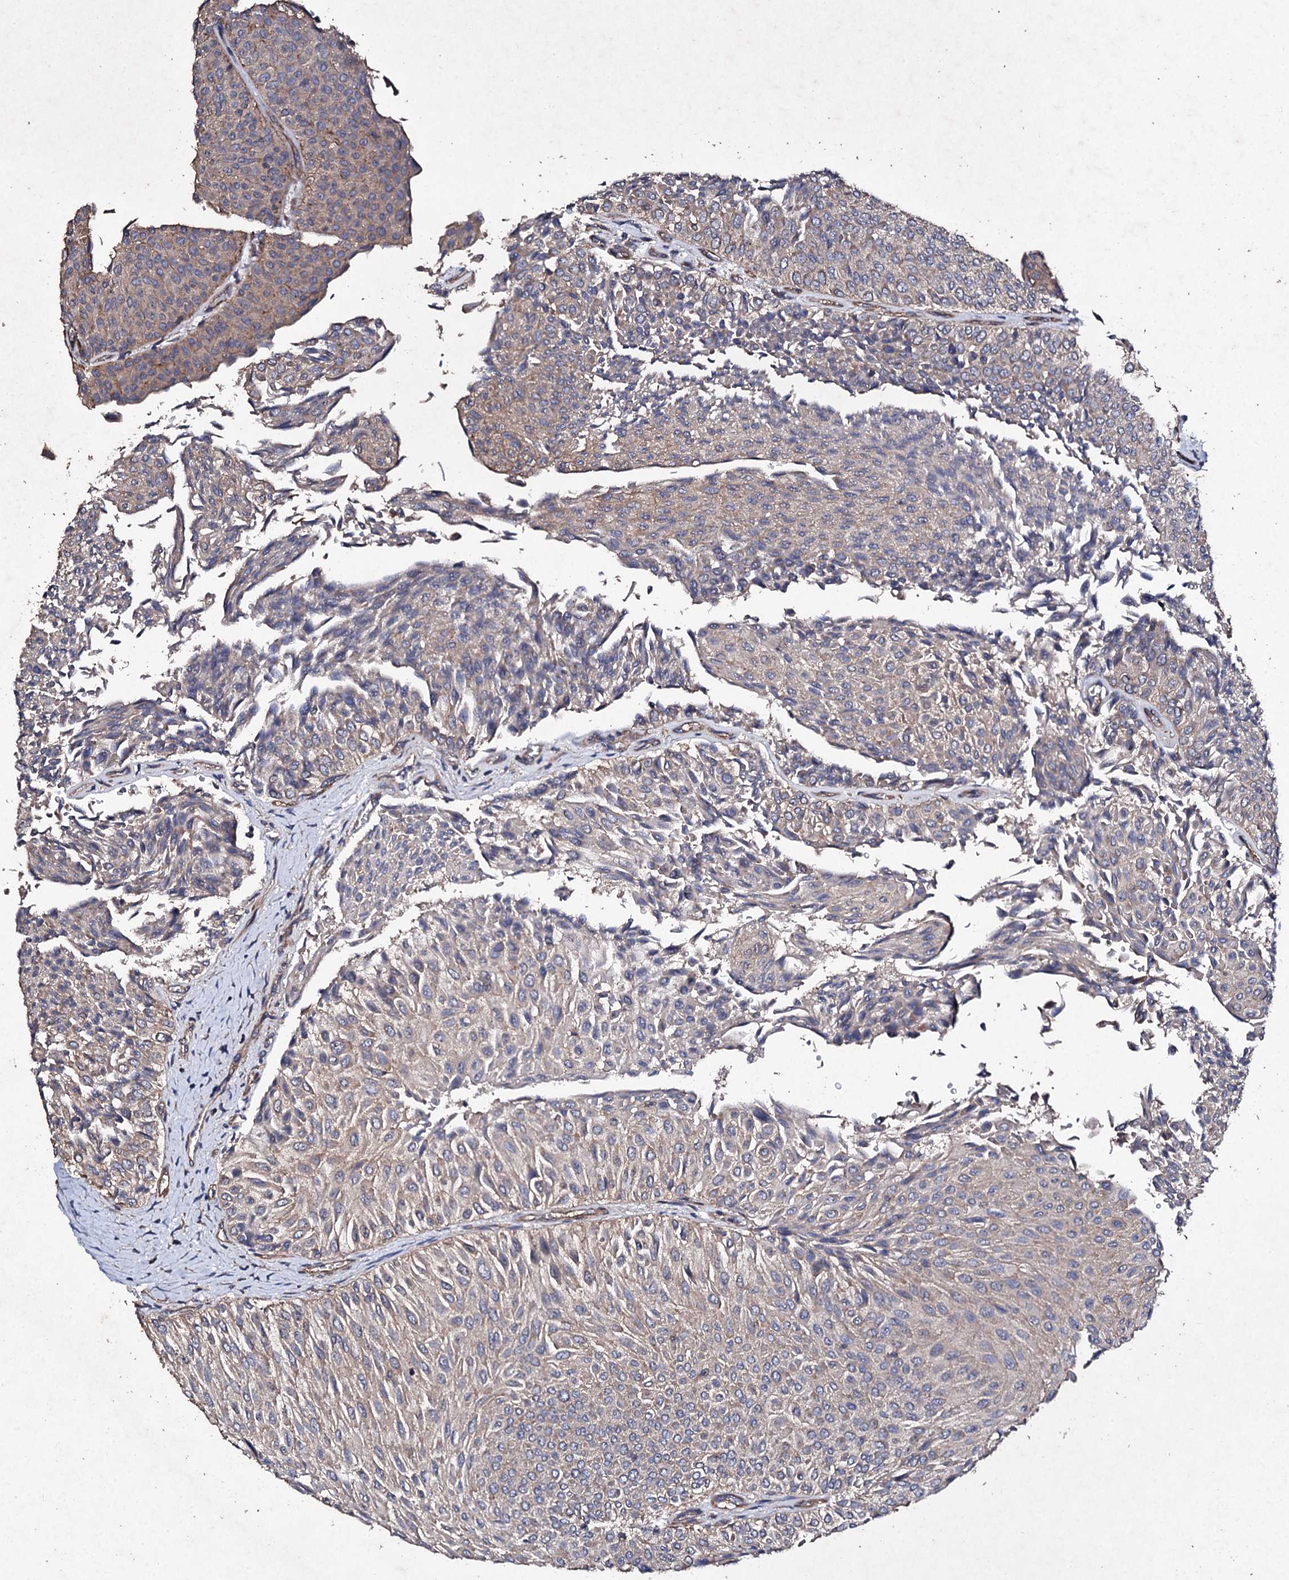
{"staining": {"intensity": "weak", "quantity": ">75%", "location": "cytoplasmic/membranous"}, "tissue": "urothelial cancer", "cell_type": "Tumor cells", "image_type": "cancer", "snomed": [{"axis": "morphology", "description": "Urothelial carcinoma, Low grade"}, {"axis": "topography", "description": "Urinary bladder"}], "caption": "There is low levels of weak cytoplasmic/membranous expression in tumor cells of urothelial cancer, as demonstrated by immunohistochemical staining (brown color).", "gene": "MOCOS", "patient": {"sex": "male", "age": 78}}